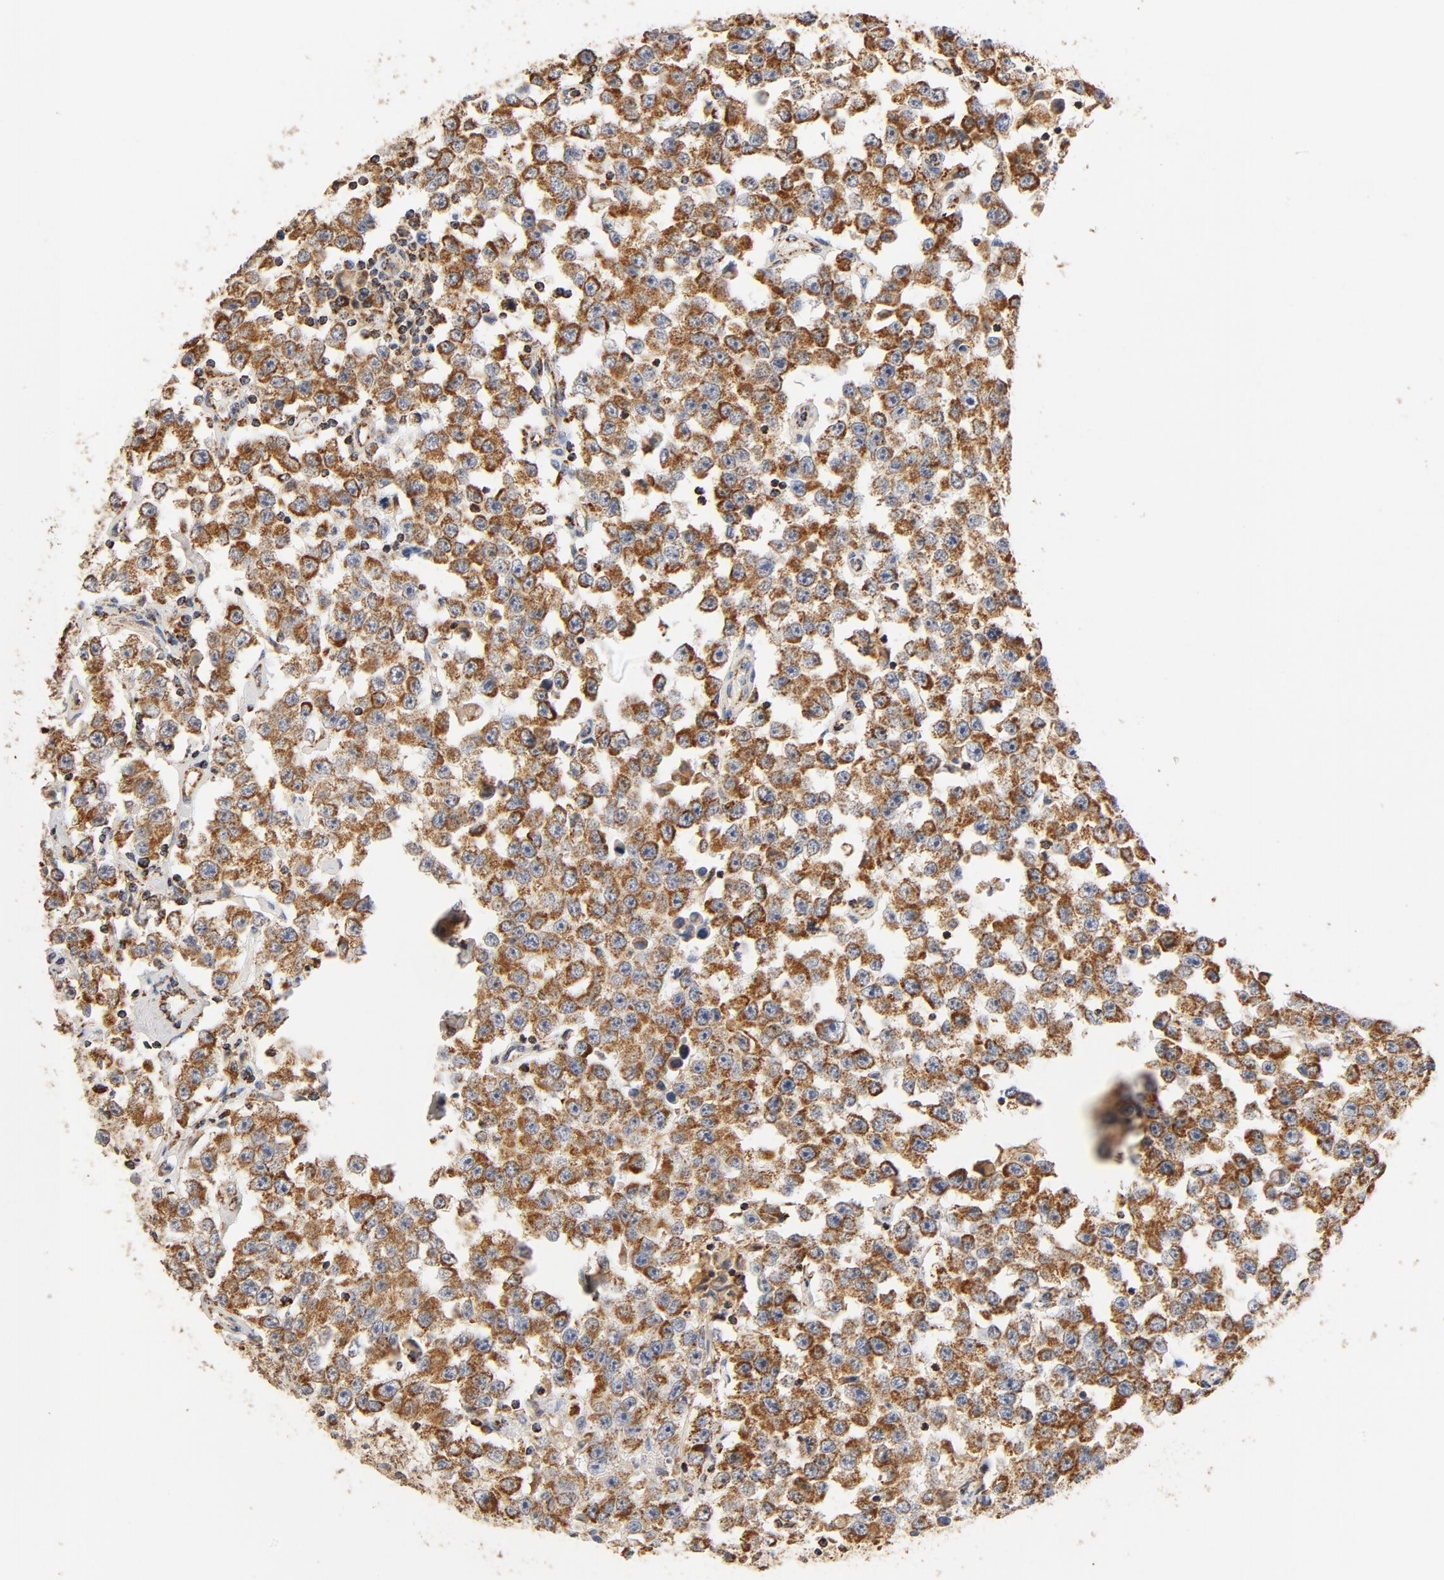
{"staining": {"intensity": "moderate", "quantity": ">75%", "location": "cytoplasmic/membranous"}, "tissue": "testis cancer", "cell_type": "Tumor cells", "image_type": "cancer", "snomed": [{"axis": "morphology", "description": "Seminoma, NOS"}, {"axis": "topography", "description": "Testis"}], "caption": "DAB immunohistochemical staining of seminoma (testis) demonstrates moderate cytoplasmic/membranous protein expression in about >75% of tumor cells.", "gene": "COX4I1", "patient": {"sex": "male", "age": 52}}